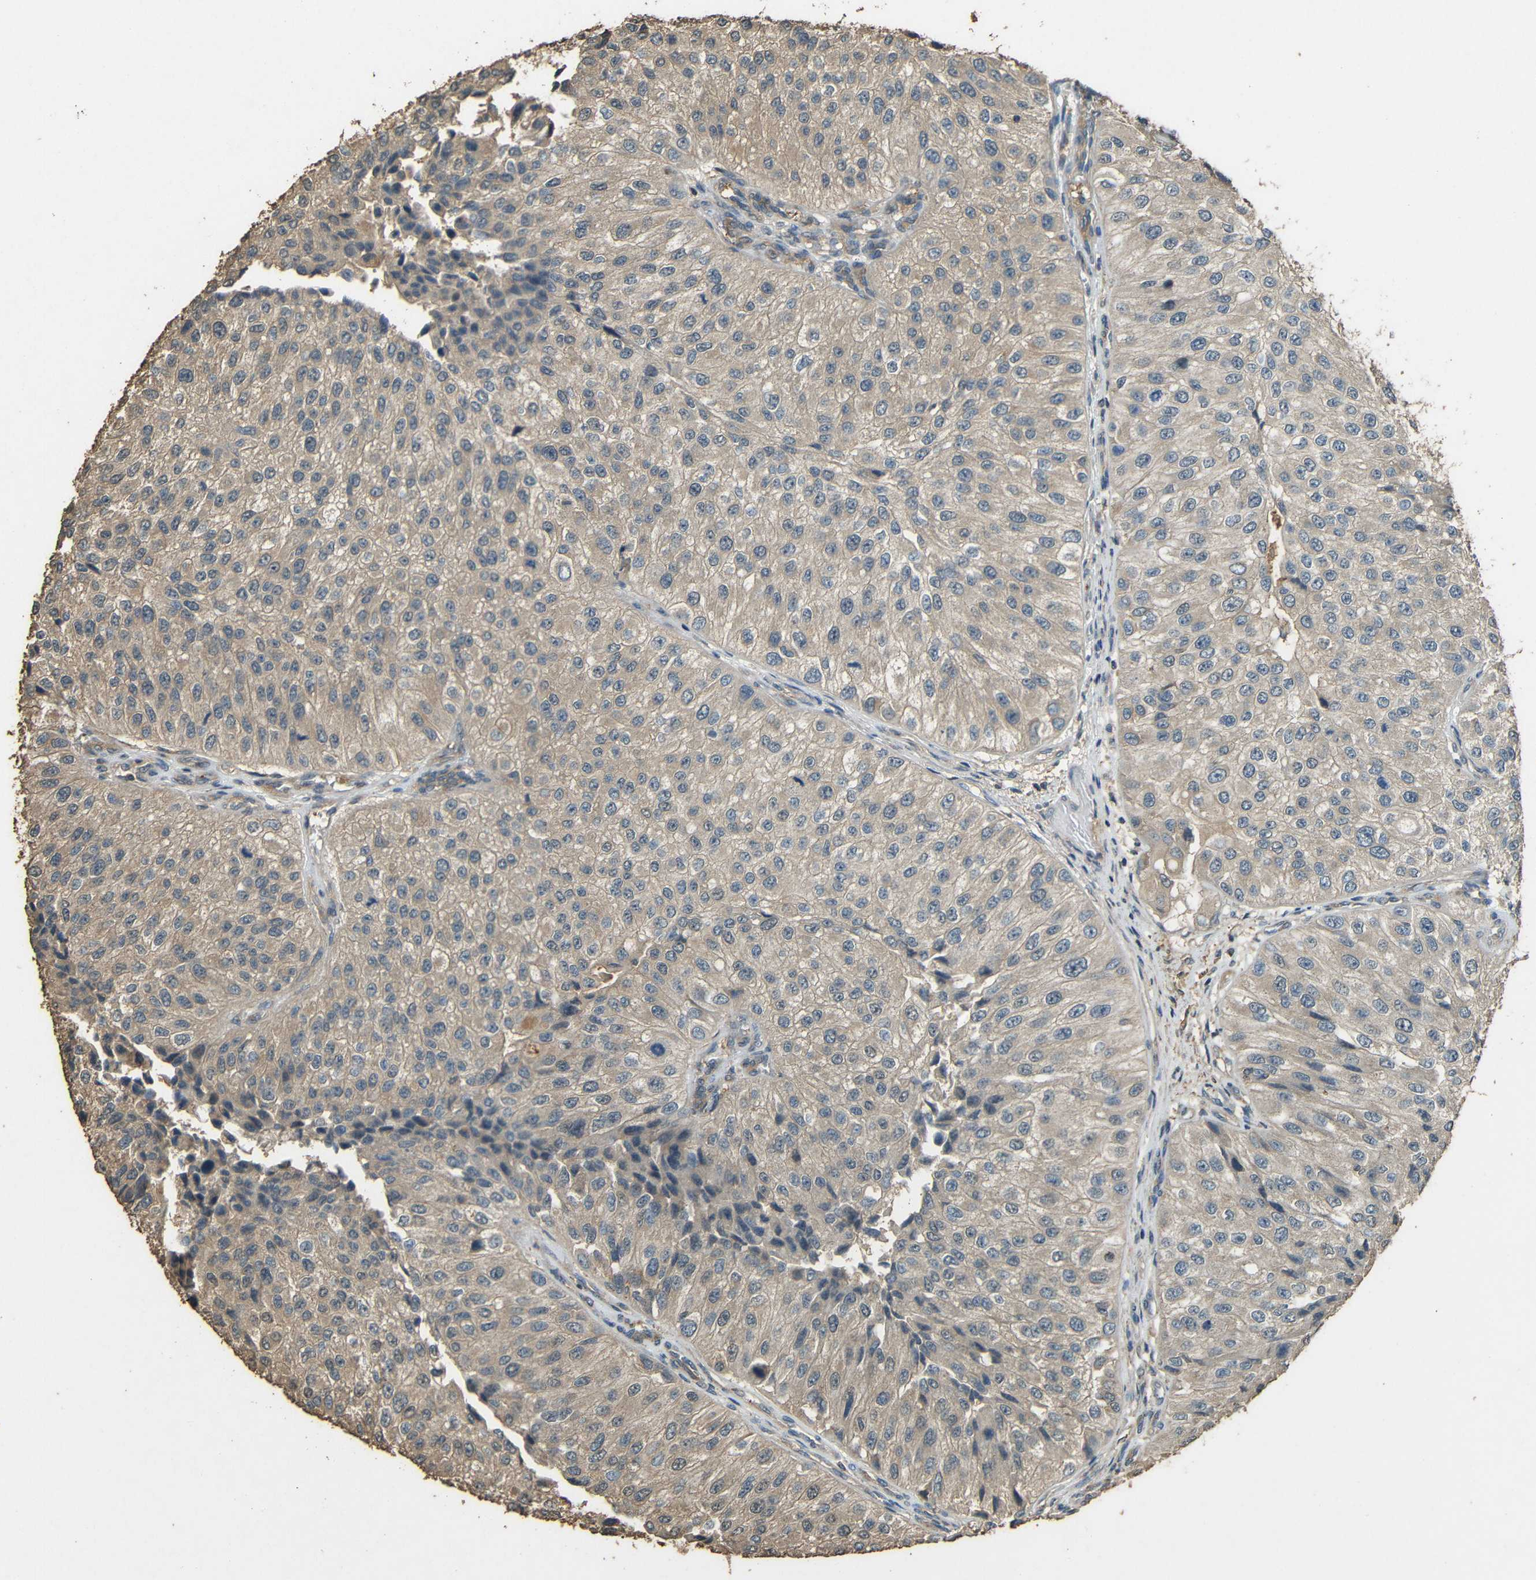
{"staining": {"intensity": "weak", "quantity": "25%-75%", "location": "cytoplasmic/membranous"}, "tissue": "urothelial cancer", "cell_type": "Tumor cells", "image_type": "cancer", "snomed": [{"axis": "morphology", "description": "Urothelial carcinoma, High grade"}, {"axis": "topography", "description": "Kidney"}, {"axis": "topography", "description": "Urinary bladder"}], "caption": "Urothelial cancer tissue demonstrates weak cytoplasmic/membranous staining in about 25%-75% of tumor cells, visualized by immunohistochemistry.", "gene": "PDE5A", "patient": {"sex": "male", "age": 77}}